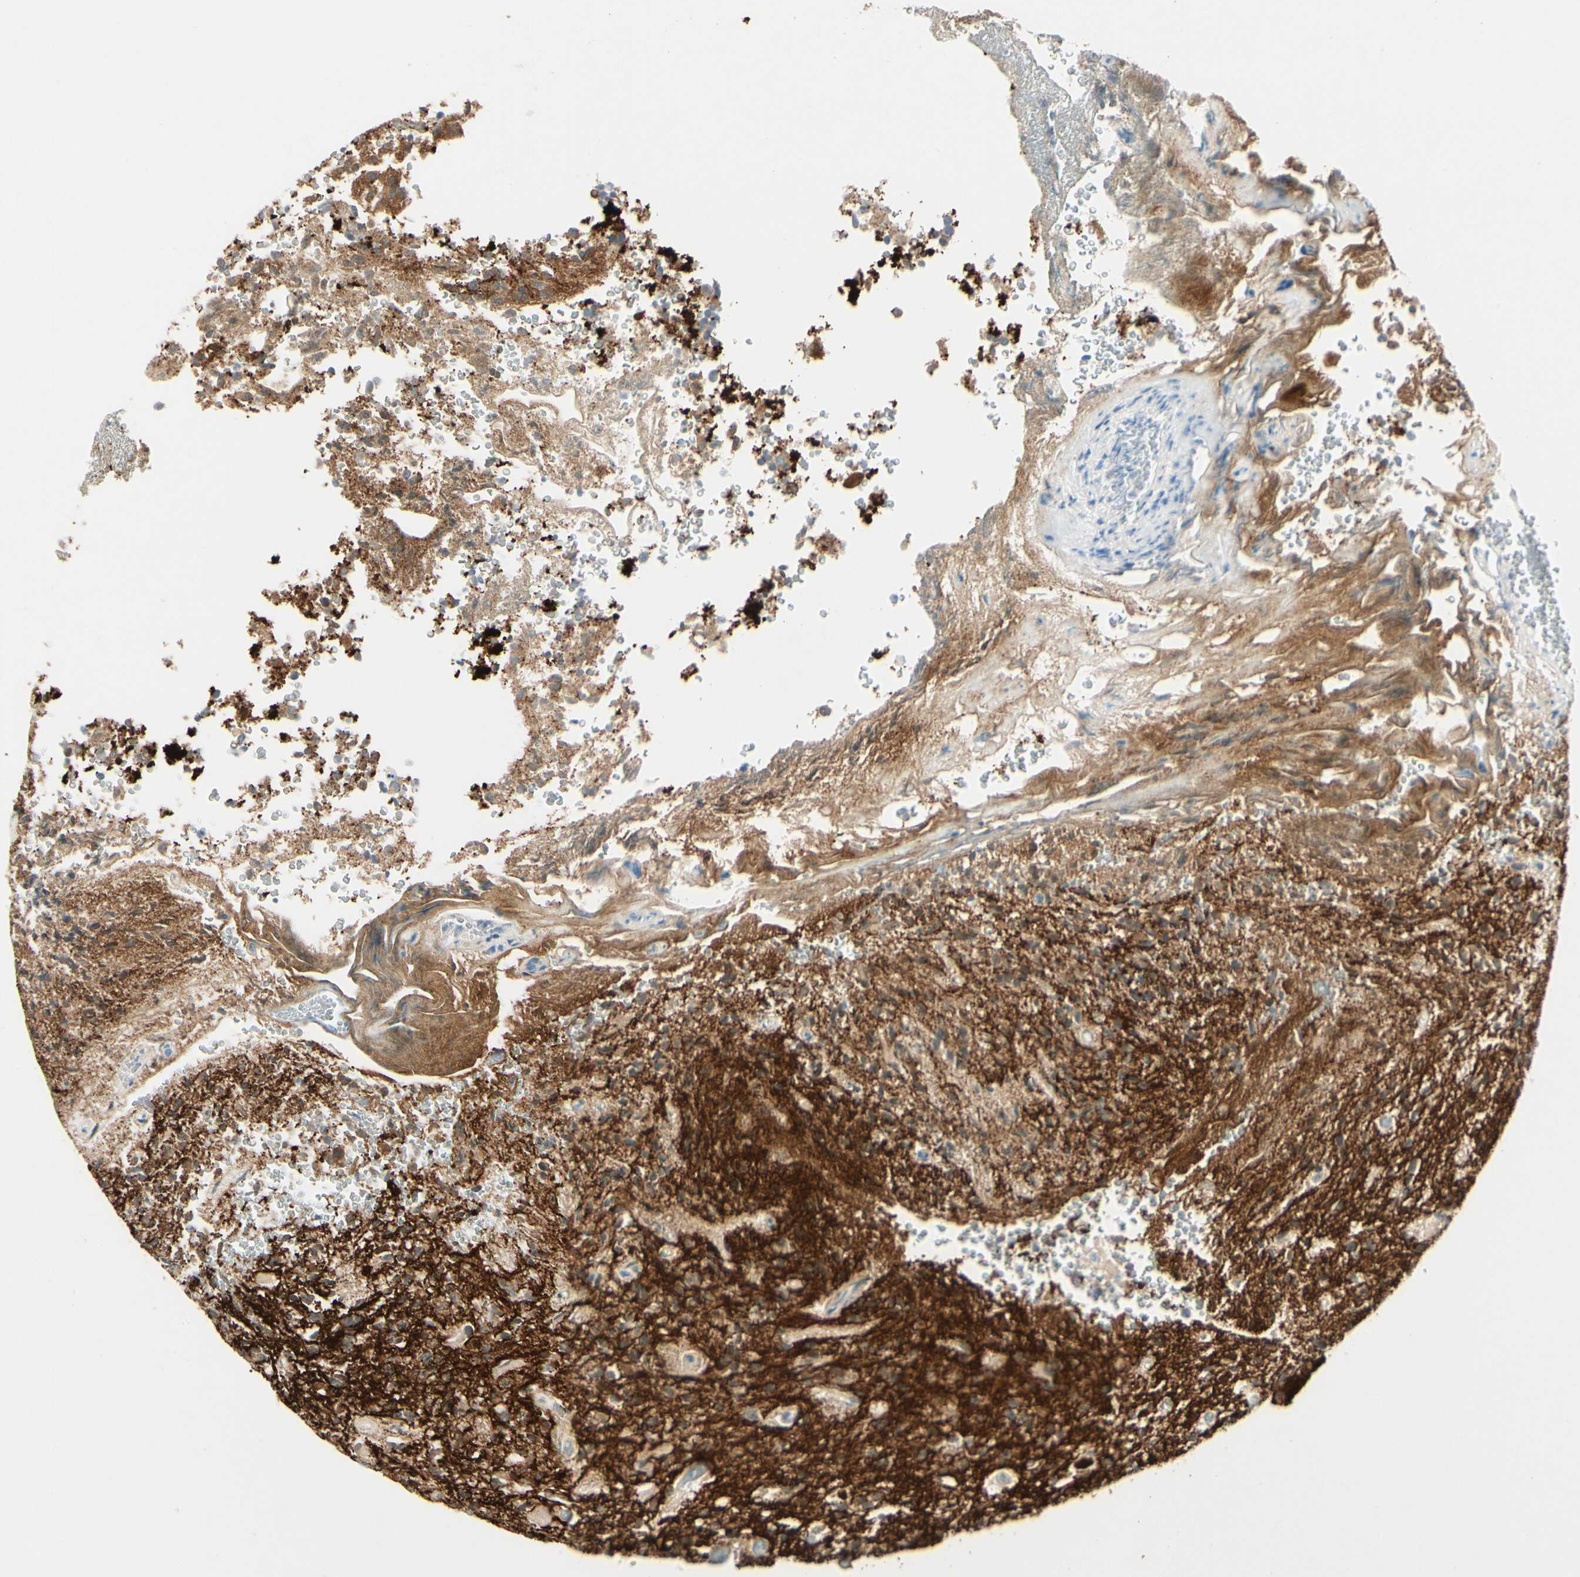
{"staining": {"intensity": "moderate", "quantity": ">75%", "location": "cytoplasmic/membranous"}, "tissue": "glioma", "cell_type": "Tumor cells", "image_type": "cancer", "snomed": [{"axis": "morphology", "description": "Glioma, malignant, High grade"}, {"axis": "topography", "description": "pancreas cauda"}], "caption": "Immunohistochemical staining of human high-grade glioma (malignant) shows moderate cytoplasmic/membranous protein positivity in approximately >75% of tumor cells.", "gene": "AMPH", "patient": {"sex": "male", "age": 60}}